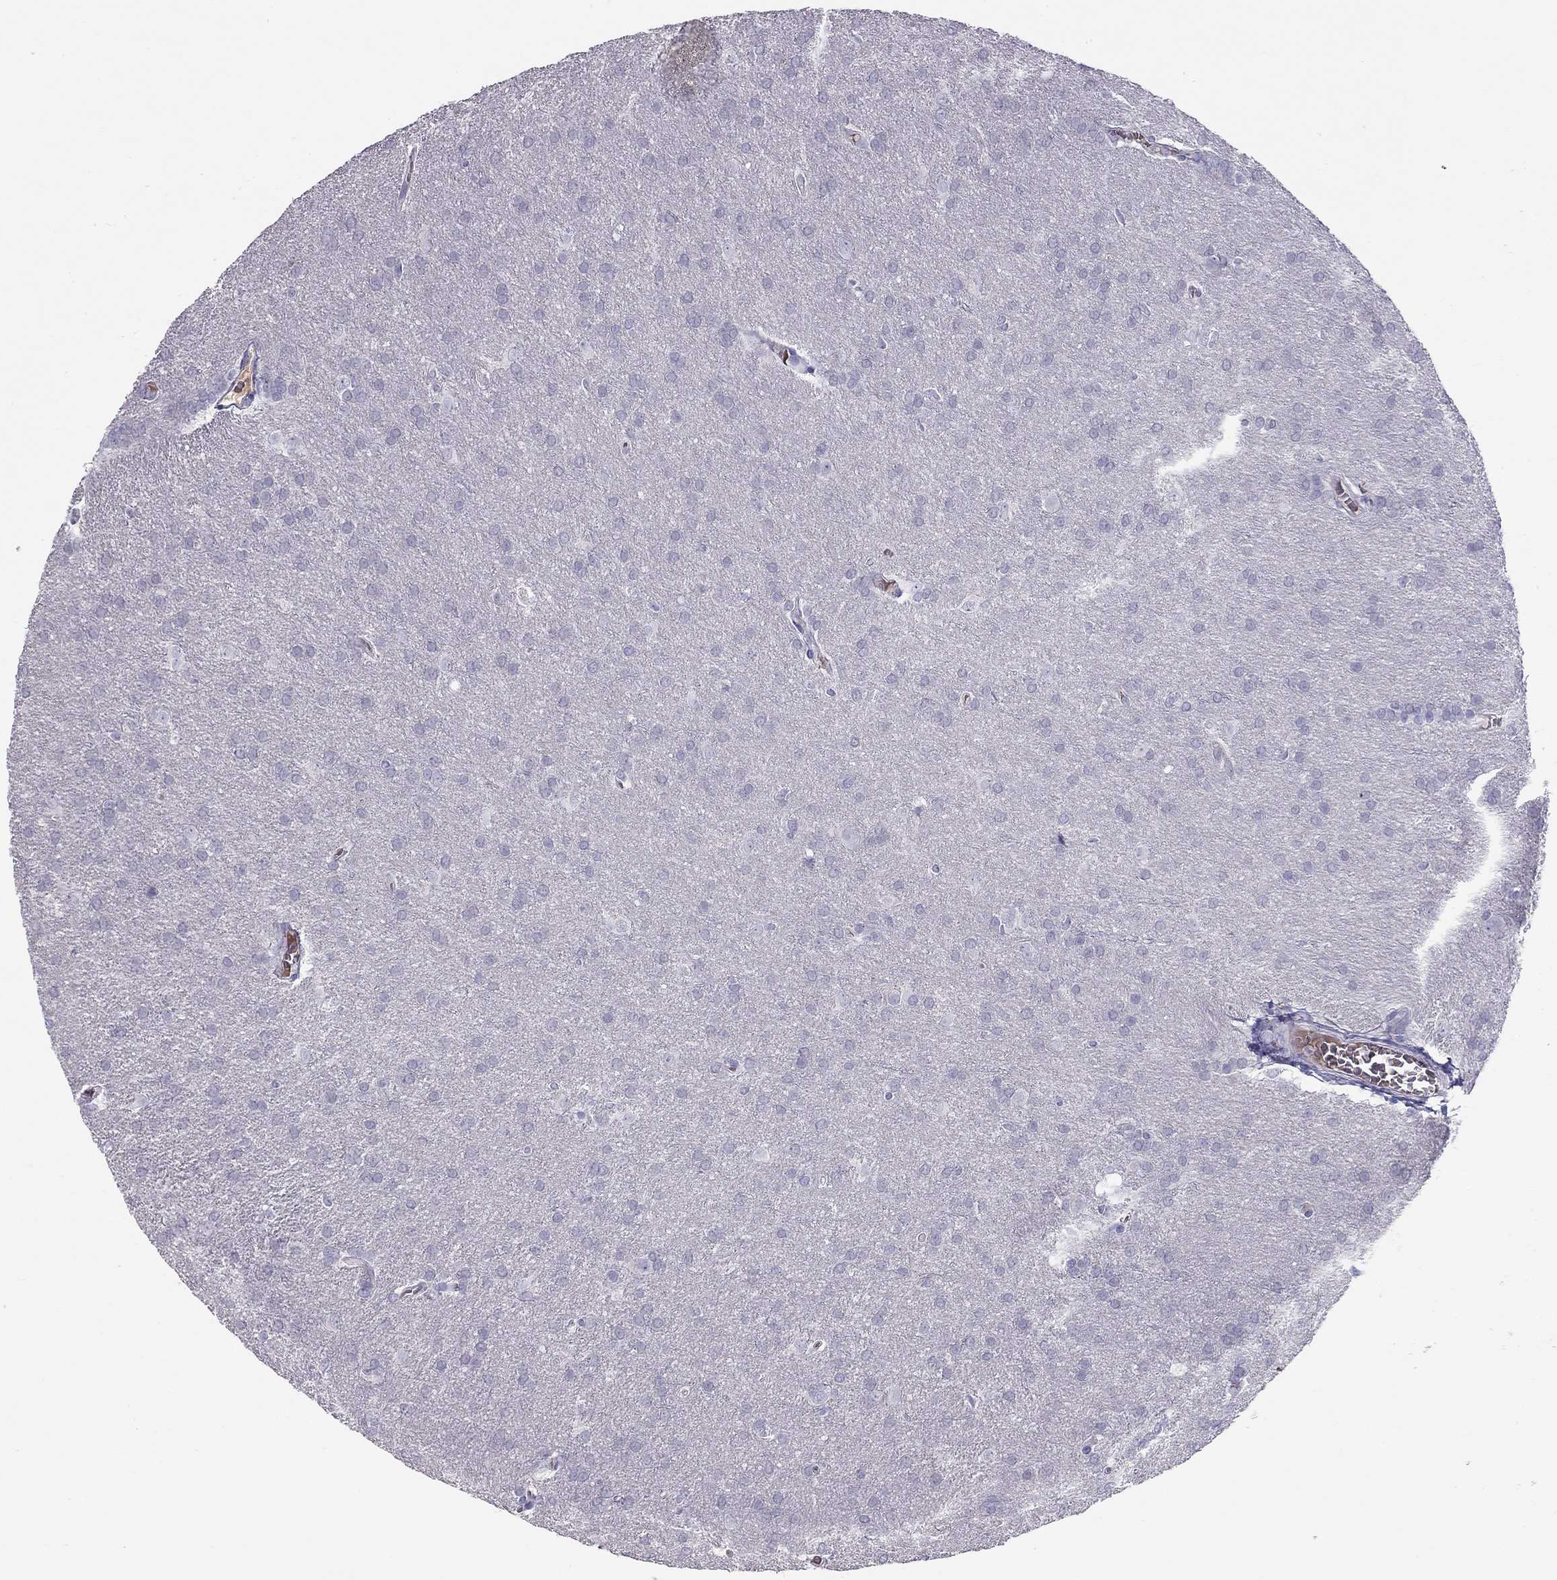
{"staining": {"intensity": "negative", "quantity": "none", "location": "none"}, "tissue": "glioma", "cell_type": "Tumor cells", "image_type": "cancer", "snomed": [{"axis": "morphology", "description": "Glioma, malignant, Low grade"}, {"axis": "topography", "description": "Brain"}], "caption": "Tumor cells are negative for protein expression in human malignant low-grade glioma.", "gene": "RHD", "patient": {"sex": "female", "age": 32}}